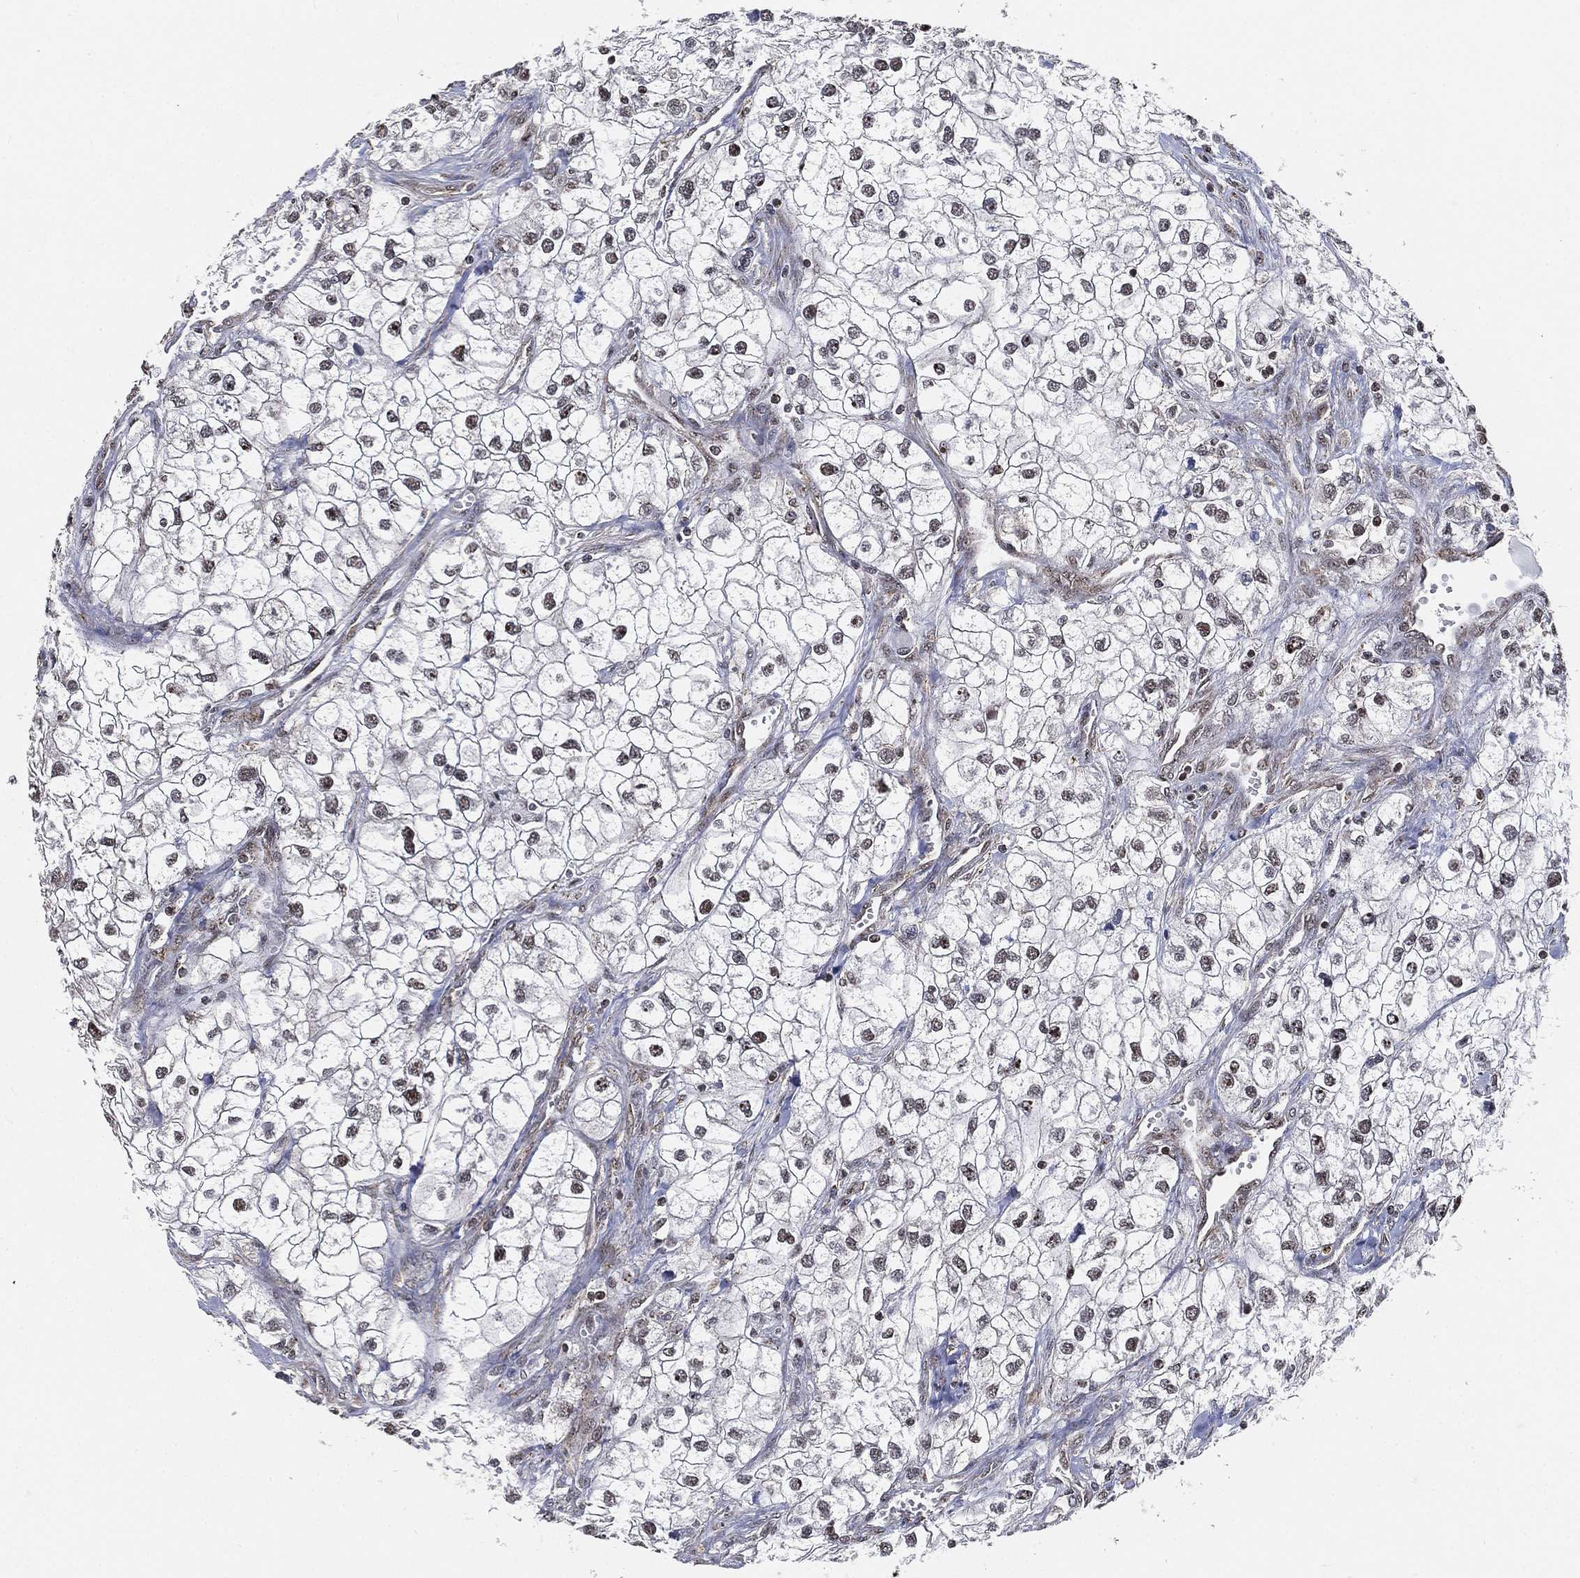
{"staining": {"intensity": "strong", "quantity": "<25%", "location": "nuclear"}, "tissue": "renal cancer", "cell_type": "Tumor cells", "image_type": "cancer", "snomed": [{"axis": "morphology", "description": "Adenocarcinoma, NOS"}, {"axis": "topography", "description": "Kidney"}], "caption": "A high-resolution photomicrograph shows IHC staining of renal cancer (adenocarcinoma), which exhibits strong nuclear expression in about <25% of tumor cells.", "gene": "RSRC2", "patient": {"sex": "male", "age": 59}}